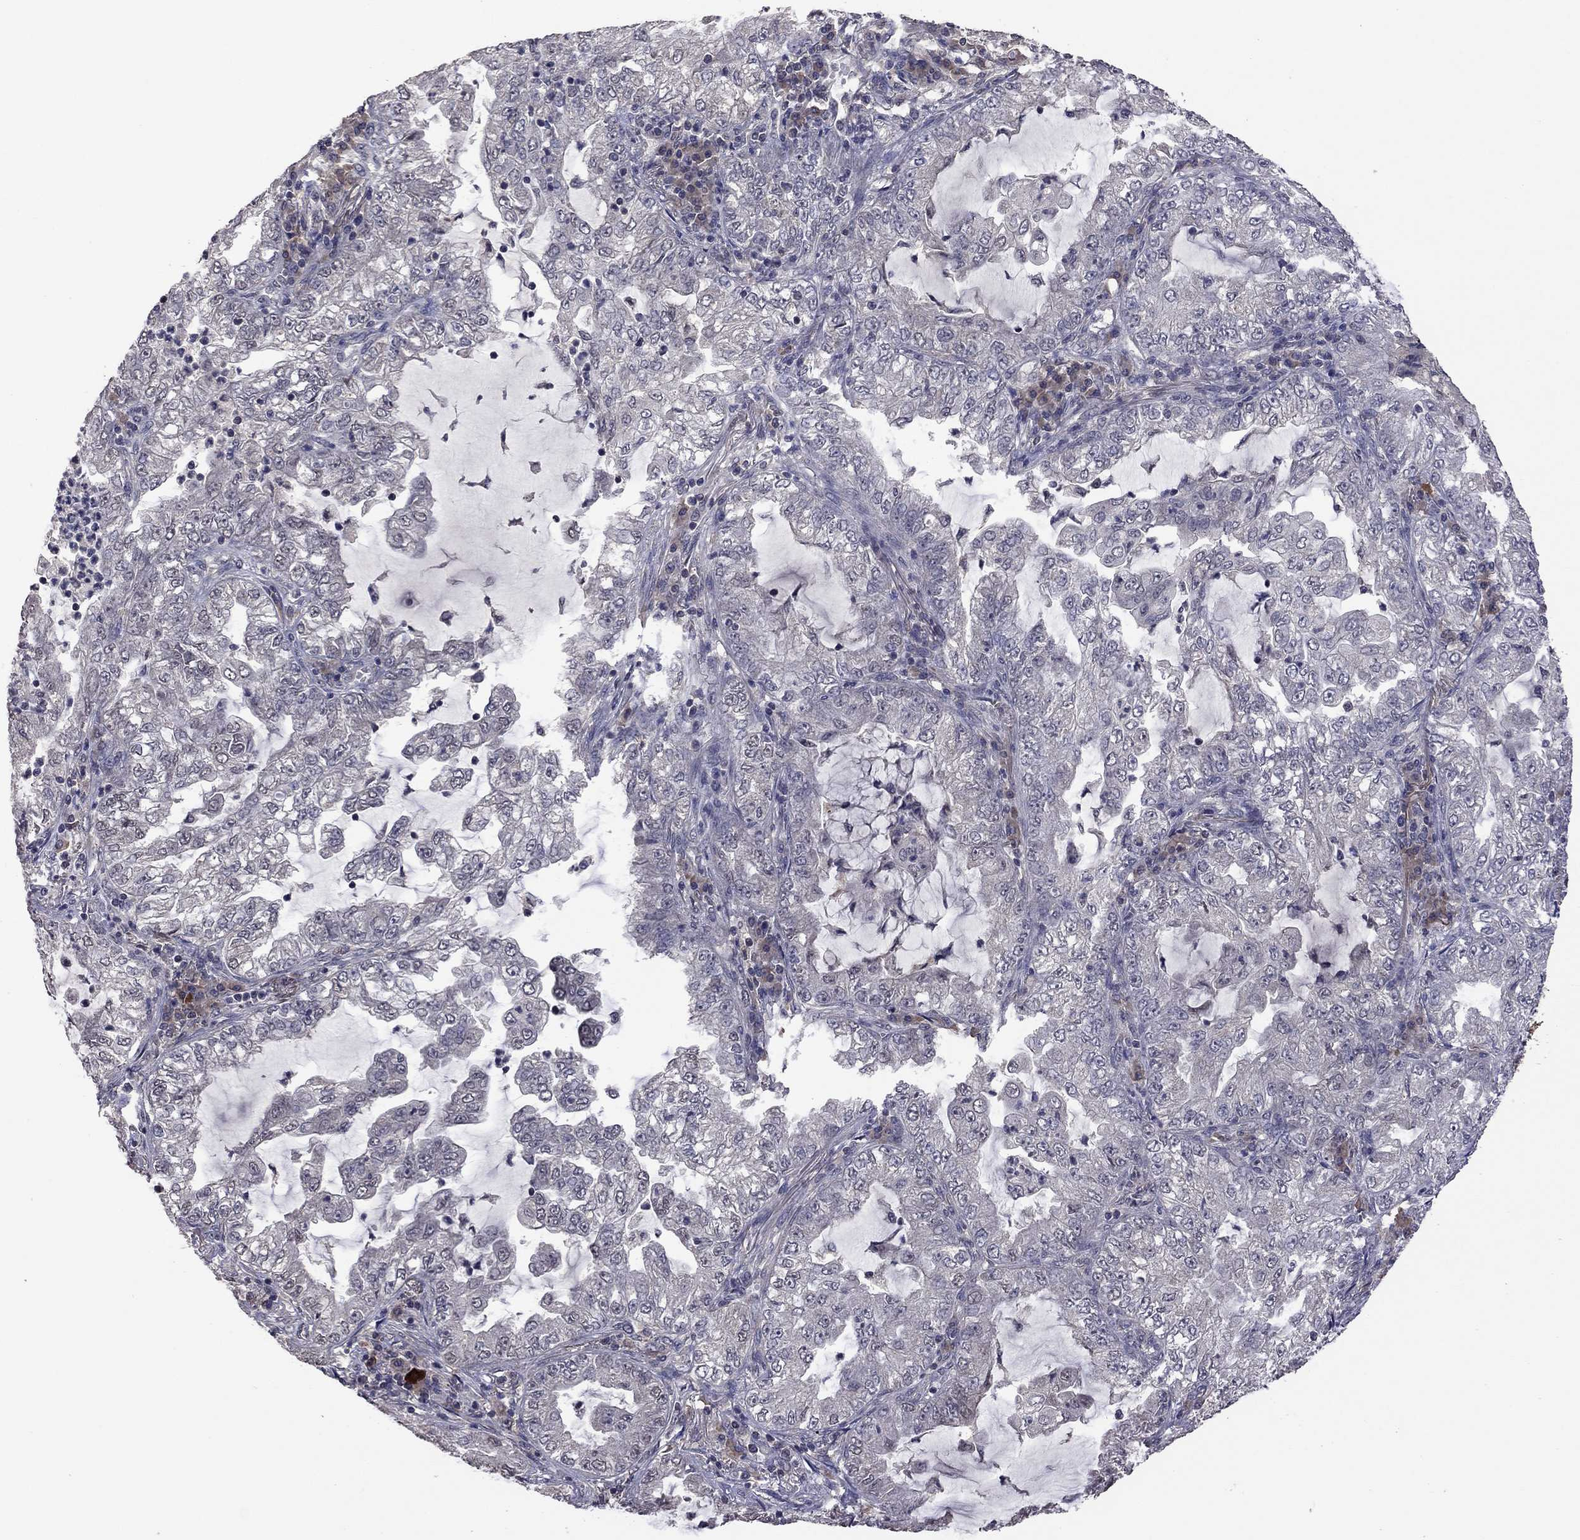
{"staining": {"intensity": "negative", "quantity": "none", "location": "none"}, "tissue": "lung cancer", "cell_type": "Tumor cells", "image_type": "cancer", "snomed": [{"axis": "morphology", "description": "Adenocarcinoma, NOS"}, {"axis": "topography", "description": "Lung"}], "caption": "This is an immunohistochemistry (IHC) image of human adenocarcinoma (lung). There is no expression in tumor cells.", "gene": "TSNARE1", "patient": {"sex": "female", "age": 73}}